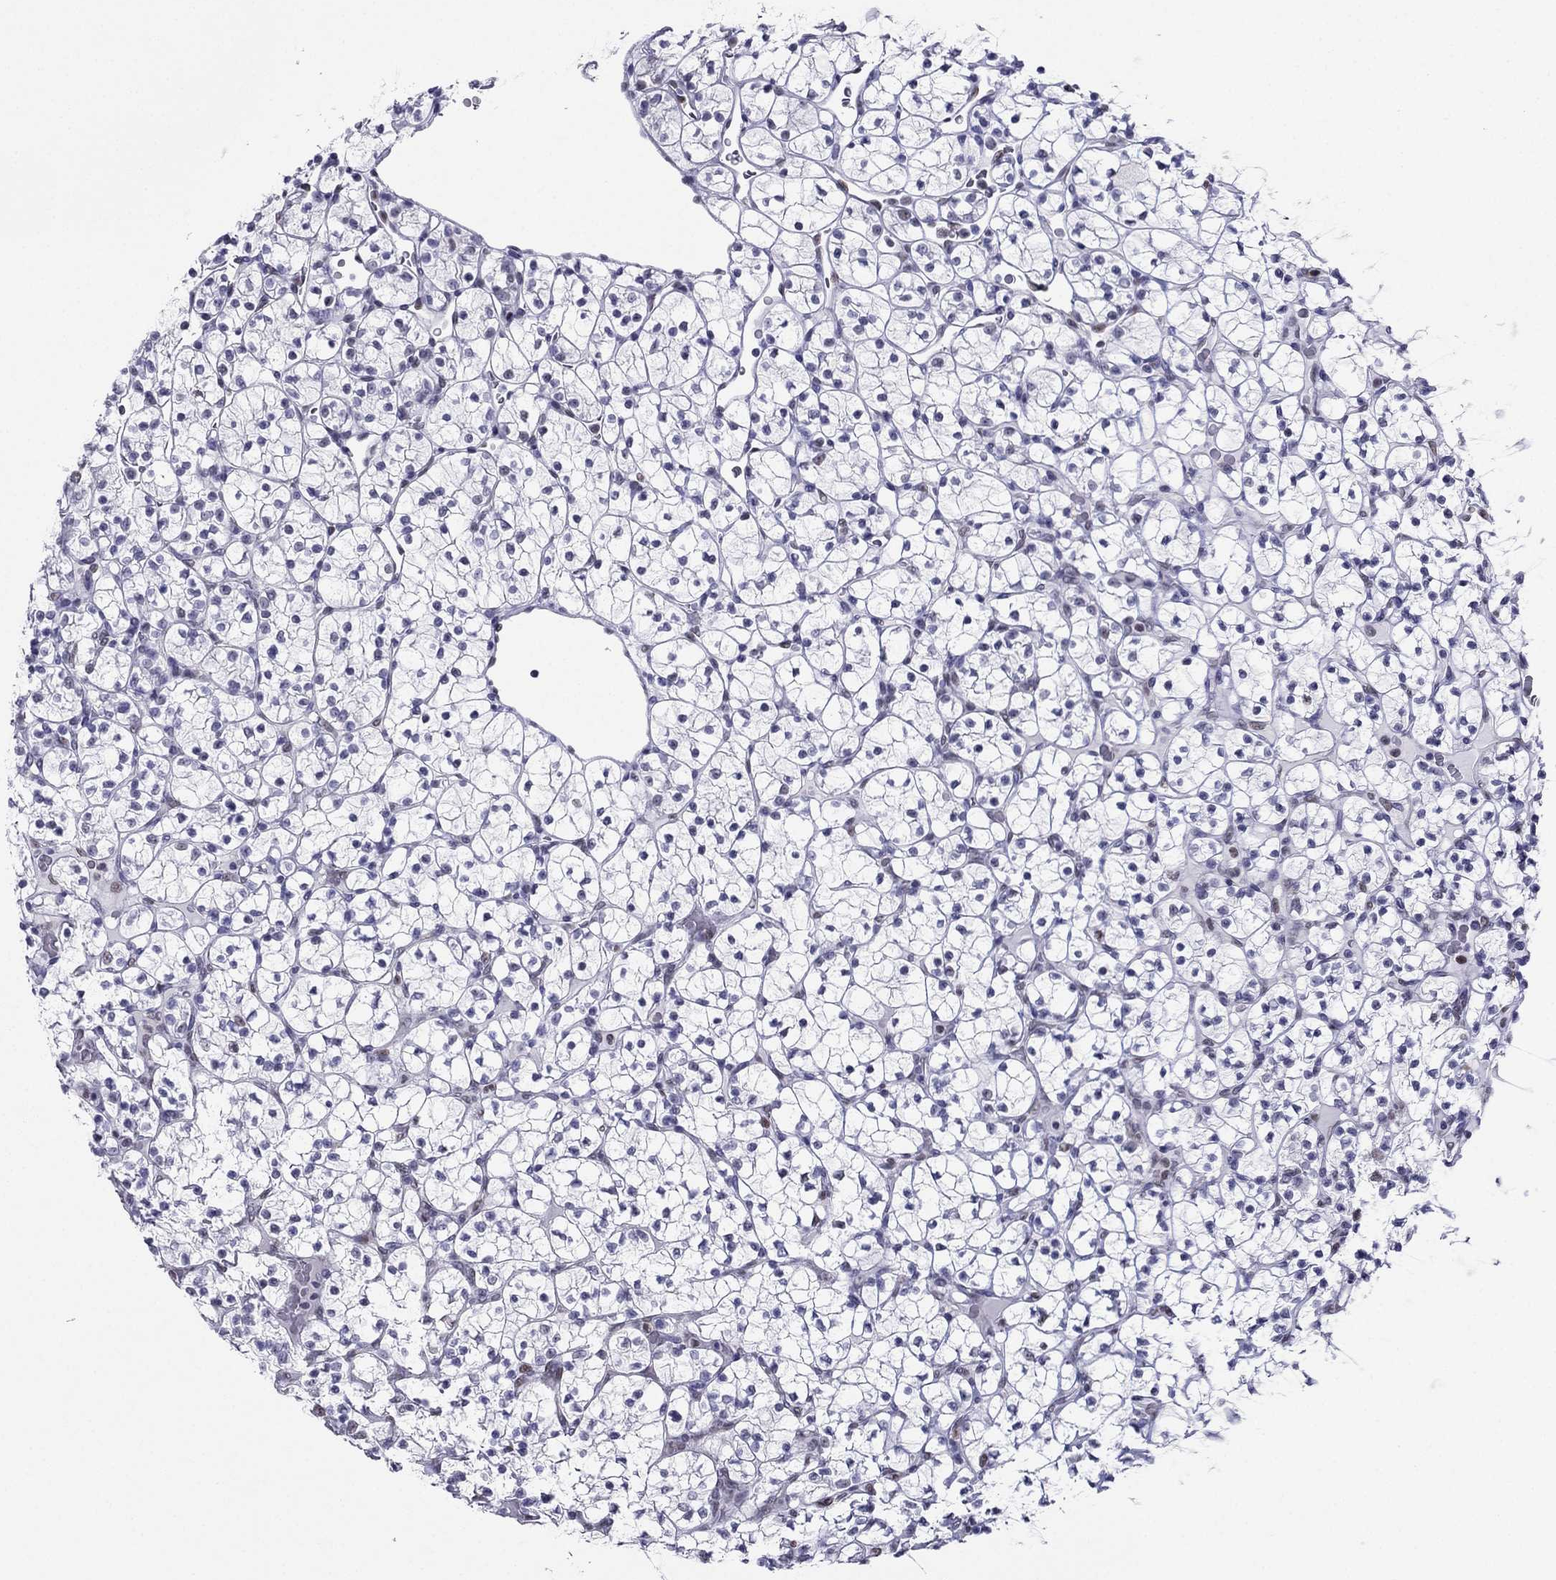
{"staining": {"intensity": "negative", "quantity": "none", "location": "none"}, "tissue": "renal cancer", "cell_type": "Tumor cells", "image_type": "cancer", "snomed": [{"axis": "morphology", "description": "Adenocarcinoma, NOS"}, {"axis": "topography", "description": "Kidney"}], "caption": "A high-resolution micrograph shows immunohistochemistry staining of renal cancer, which exhibits no significant expression in tumor cells.", "gene": "PPM1G", "patient": {"sex": "female", "age": 89}}